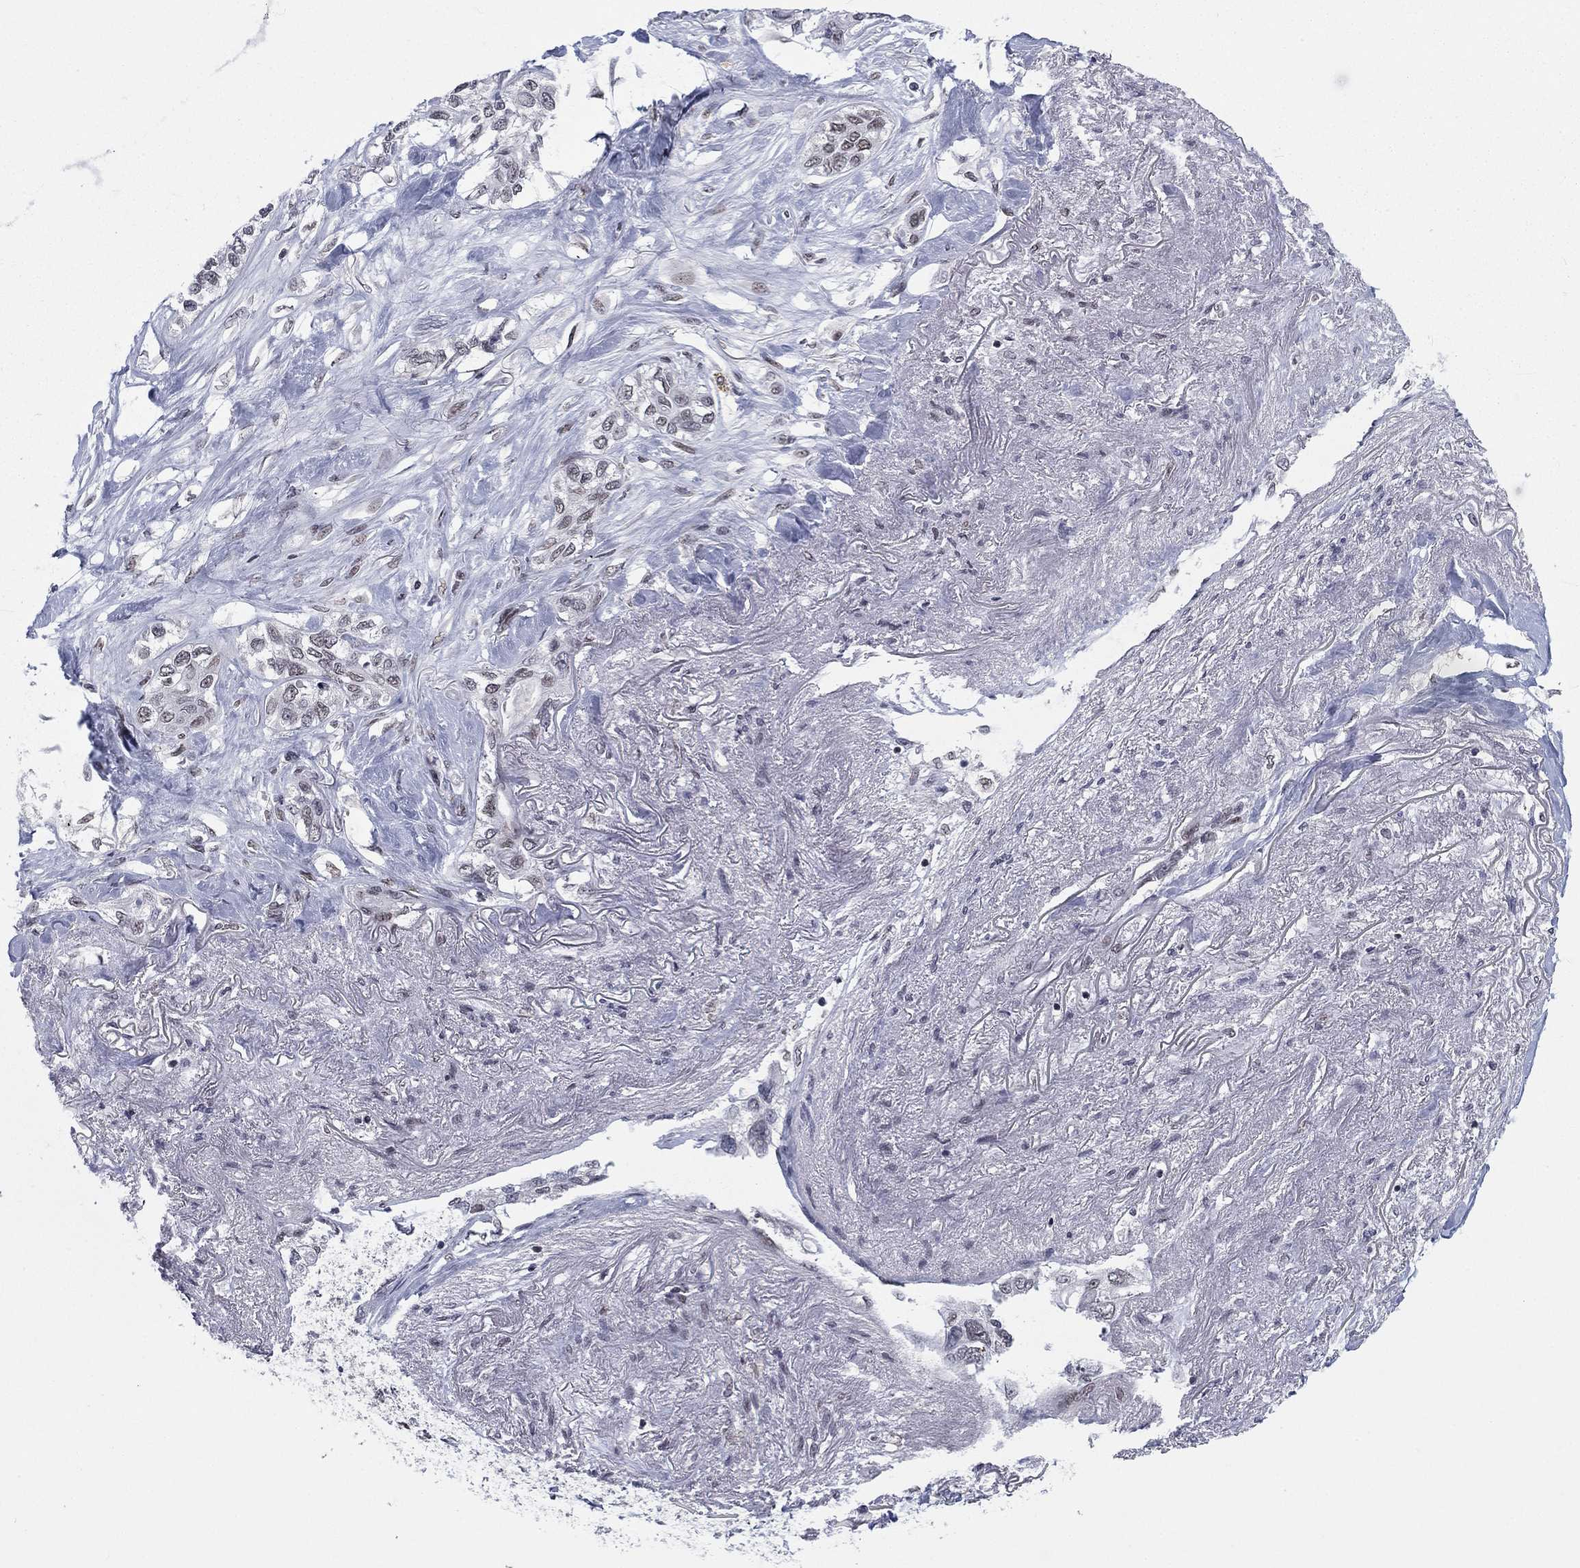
{"staining": {"intensity": "weak", "quantity": "<25%", "location": "nuclear"}, "tissue": "lung cancer", "cell_type": "Tumor cells", "image_type": "cancer", "snomed": [{"axis": "morphology", "description": "Squamous cell carcinoma, NOS"}, {"axis": "topography", "description": "Lung"}], "caption": "An immunohistochemistry (IHC) photomicrograph of lung squamous cell carcinoma is shown. There is no staining in tumor cells of lung squamous cell carcinoma. Brightfield microscopy of immunohistochemistry stained with DAB (3,3'-diaminobenzidine) (brown) and hematoxylin (blue), captured at high magnification.", "gene": "FYTTD1", "patient": {"sex": "female", "age": 70}}